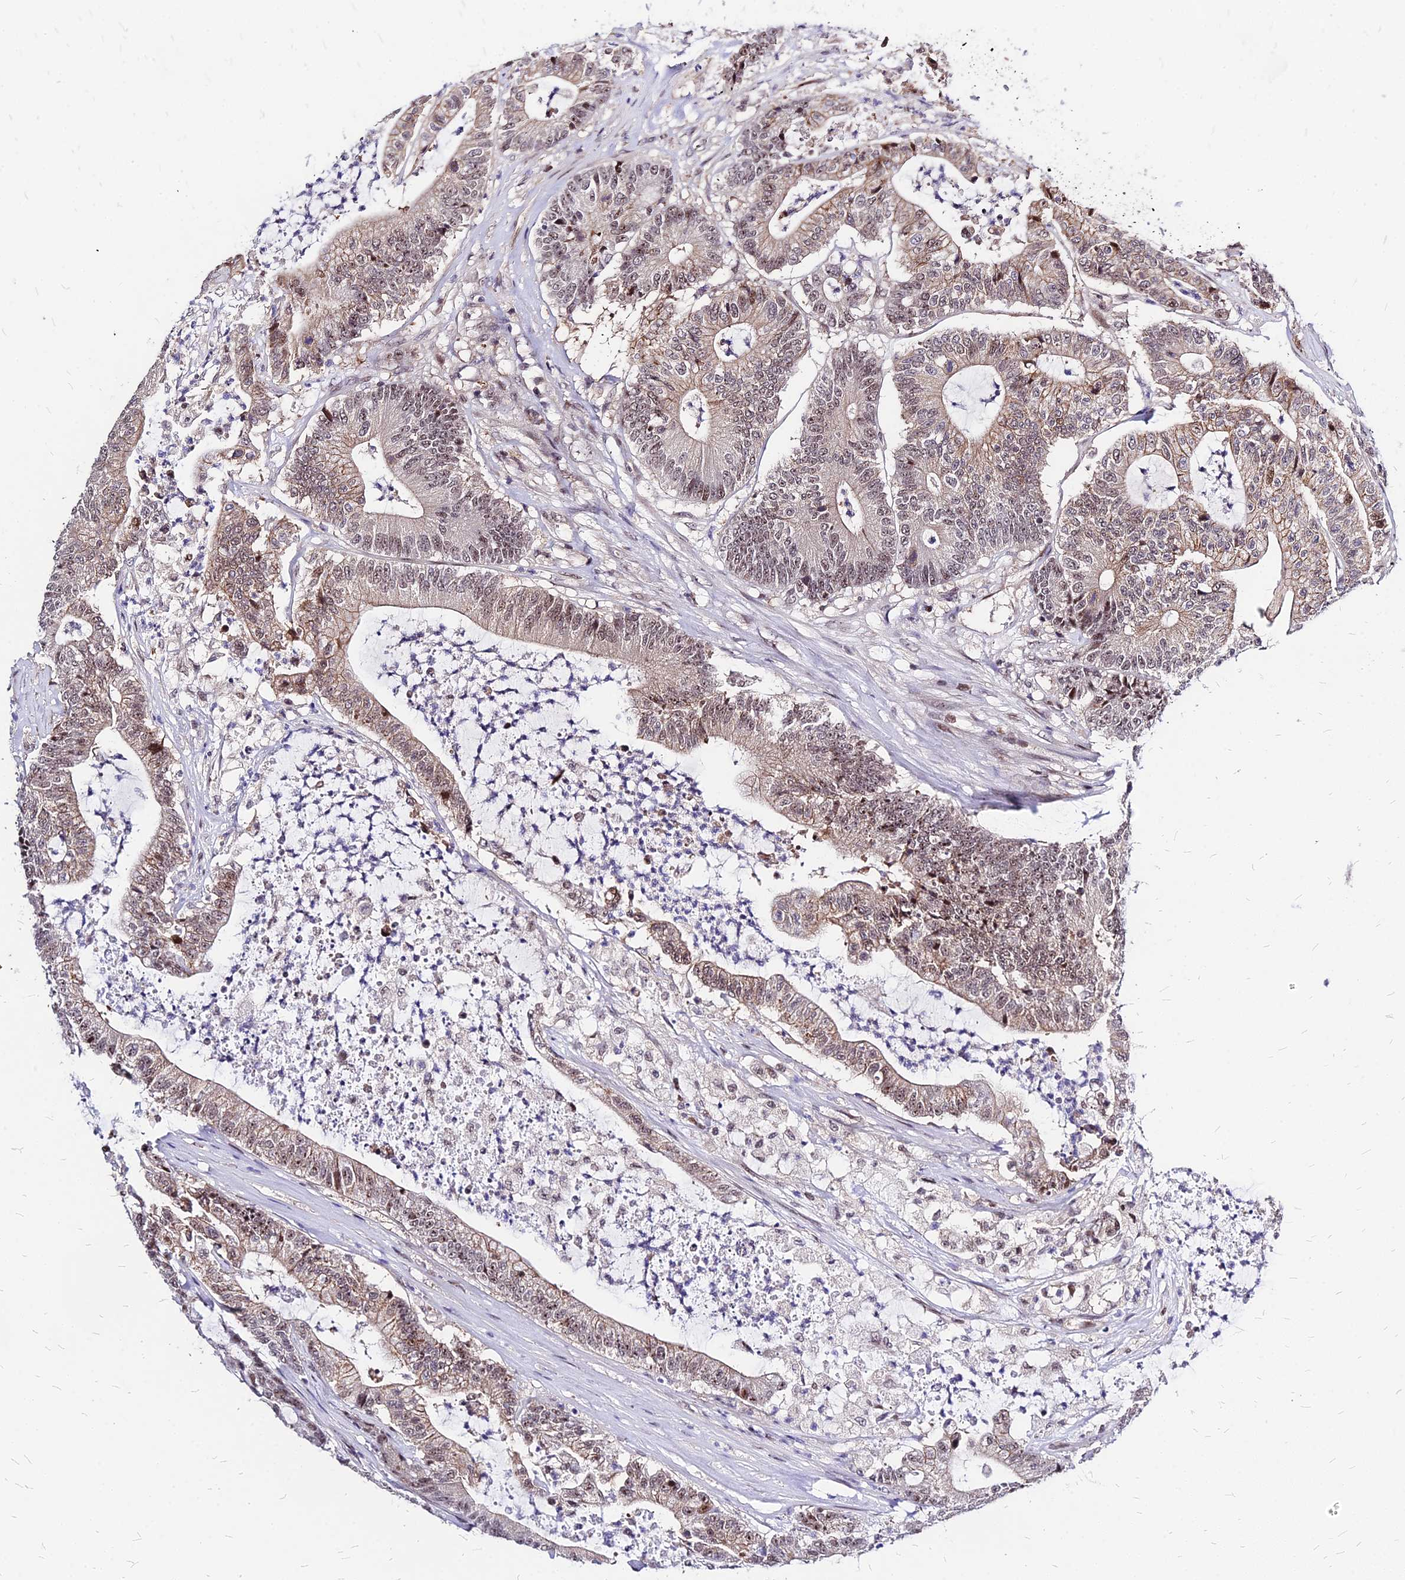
{"staining": {"intensity": "weak", "quantity": ">75%", "location": "cytoplasmic/membranous,nuclear"}, "tissue": "colorectal cancer", "cell_type": "Tumor cells", "image_type": "cancer", "snomed": [{"axis": "morphology", "description": "Adenocarcinoma, NOS"}, {"axis": "topography", "description": "Colon"}], "caption": "The immunohistochemical stain labels weak cytoplasmic/membranous and nuclear positivity in tumor cells of colorectal cancer tissue.", "gene": "DDX55", "patient": {"sex": "female", "age": 84}}